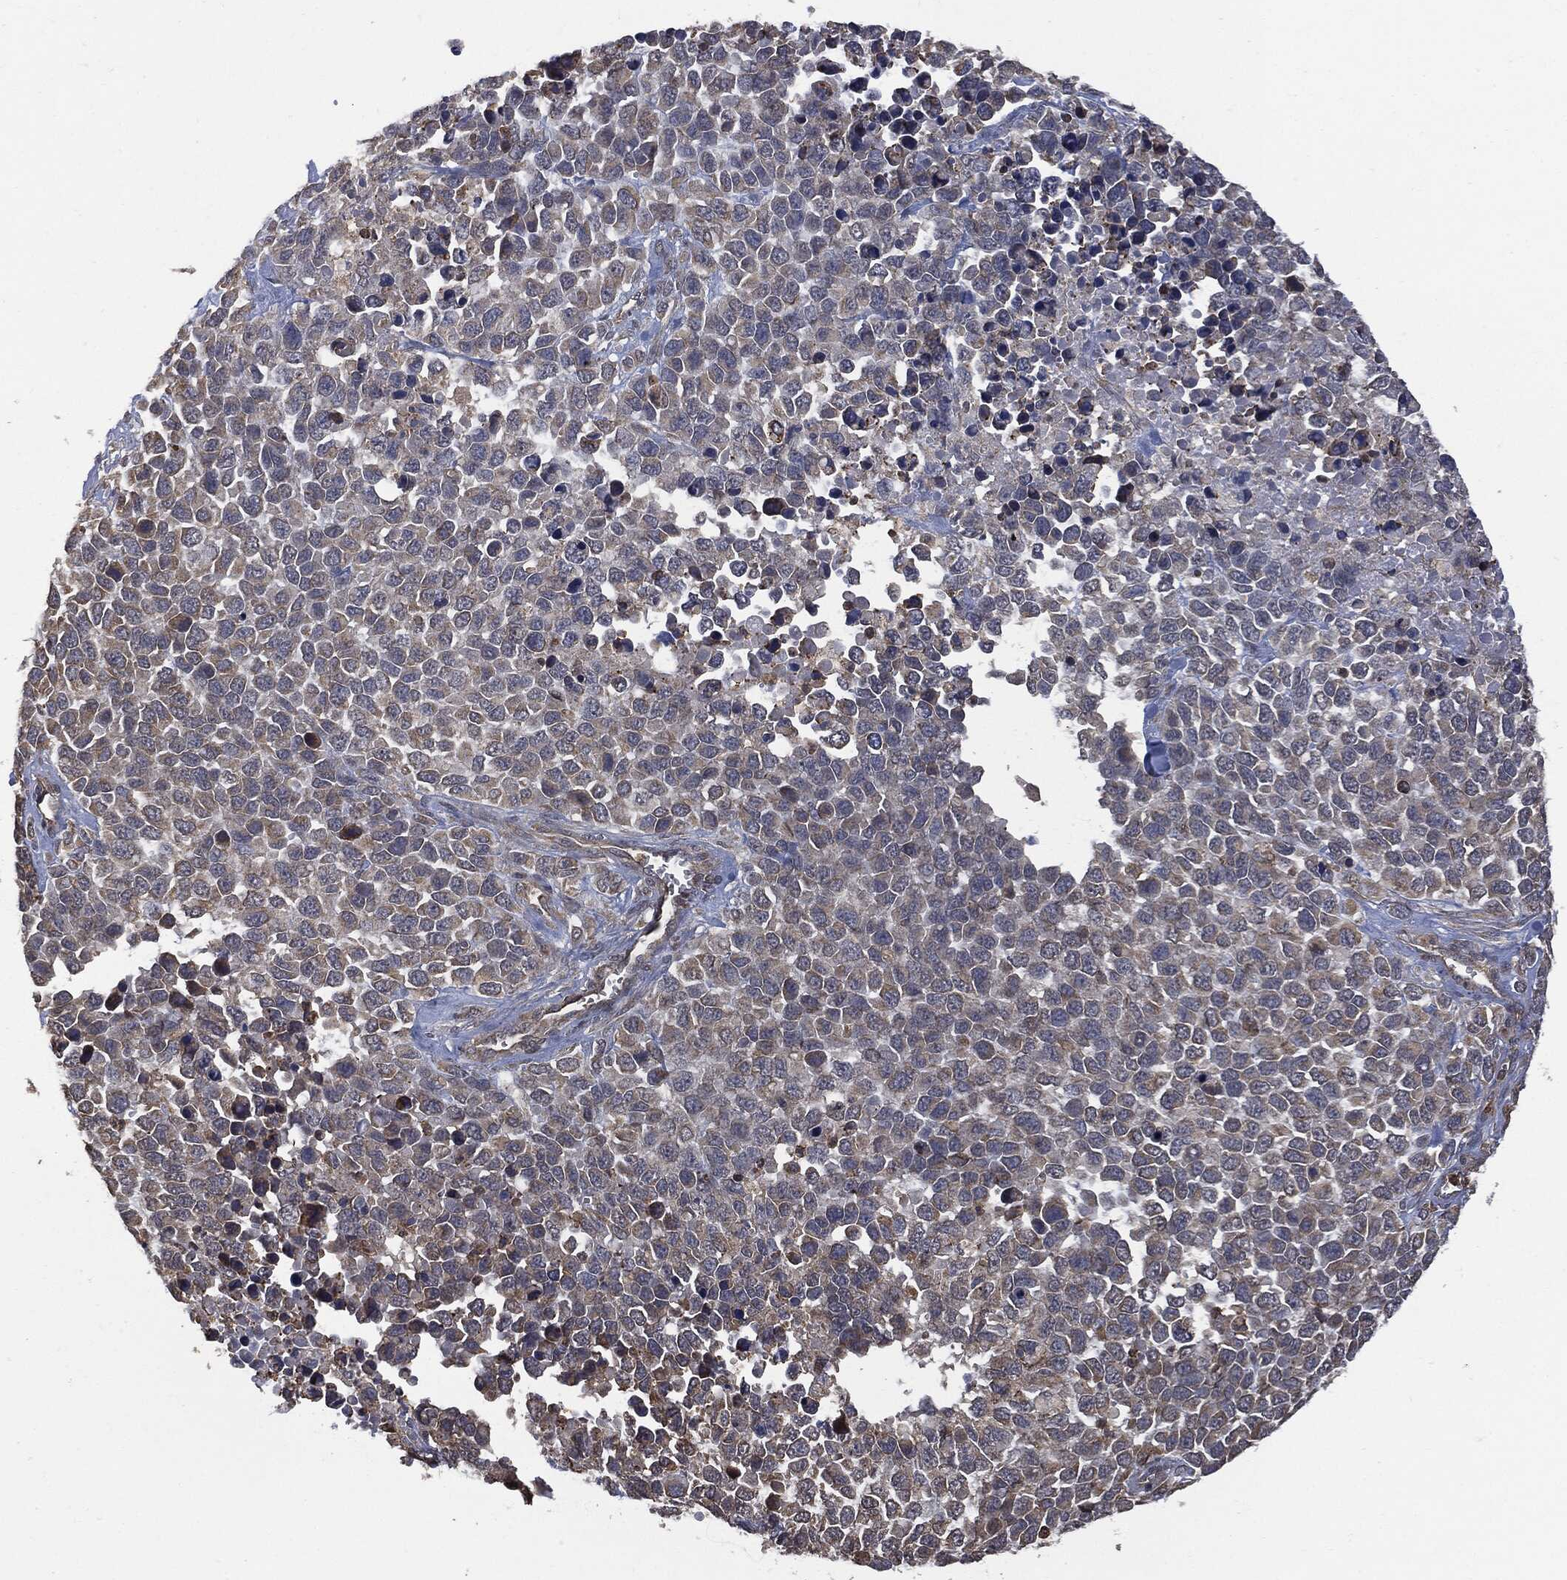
{"staining": {"intensity": "weak", "quantity": "<25%", "location": "cytoplasmic/membranous"}, "tissue": "melanoma", "cell_type": "Tumor cells", "image_type": "cancer", "snomed": [{"axis": "morphology", "description": "Malignant melanoma, Metastatic site"}, {"axis": "topography", "description": "Skin"}], "caption": "Human melanoma stained for a protein using immunohistochemistry (IHC) demonstrates no staining in tumor cells.", "gene": "PSMB10", "patient": {"sex": "male", "age": 84}}